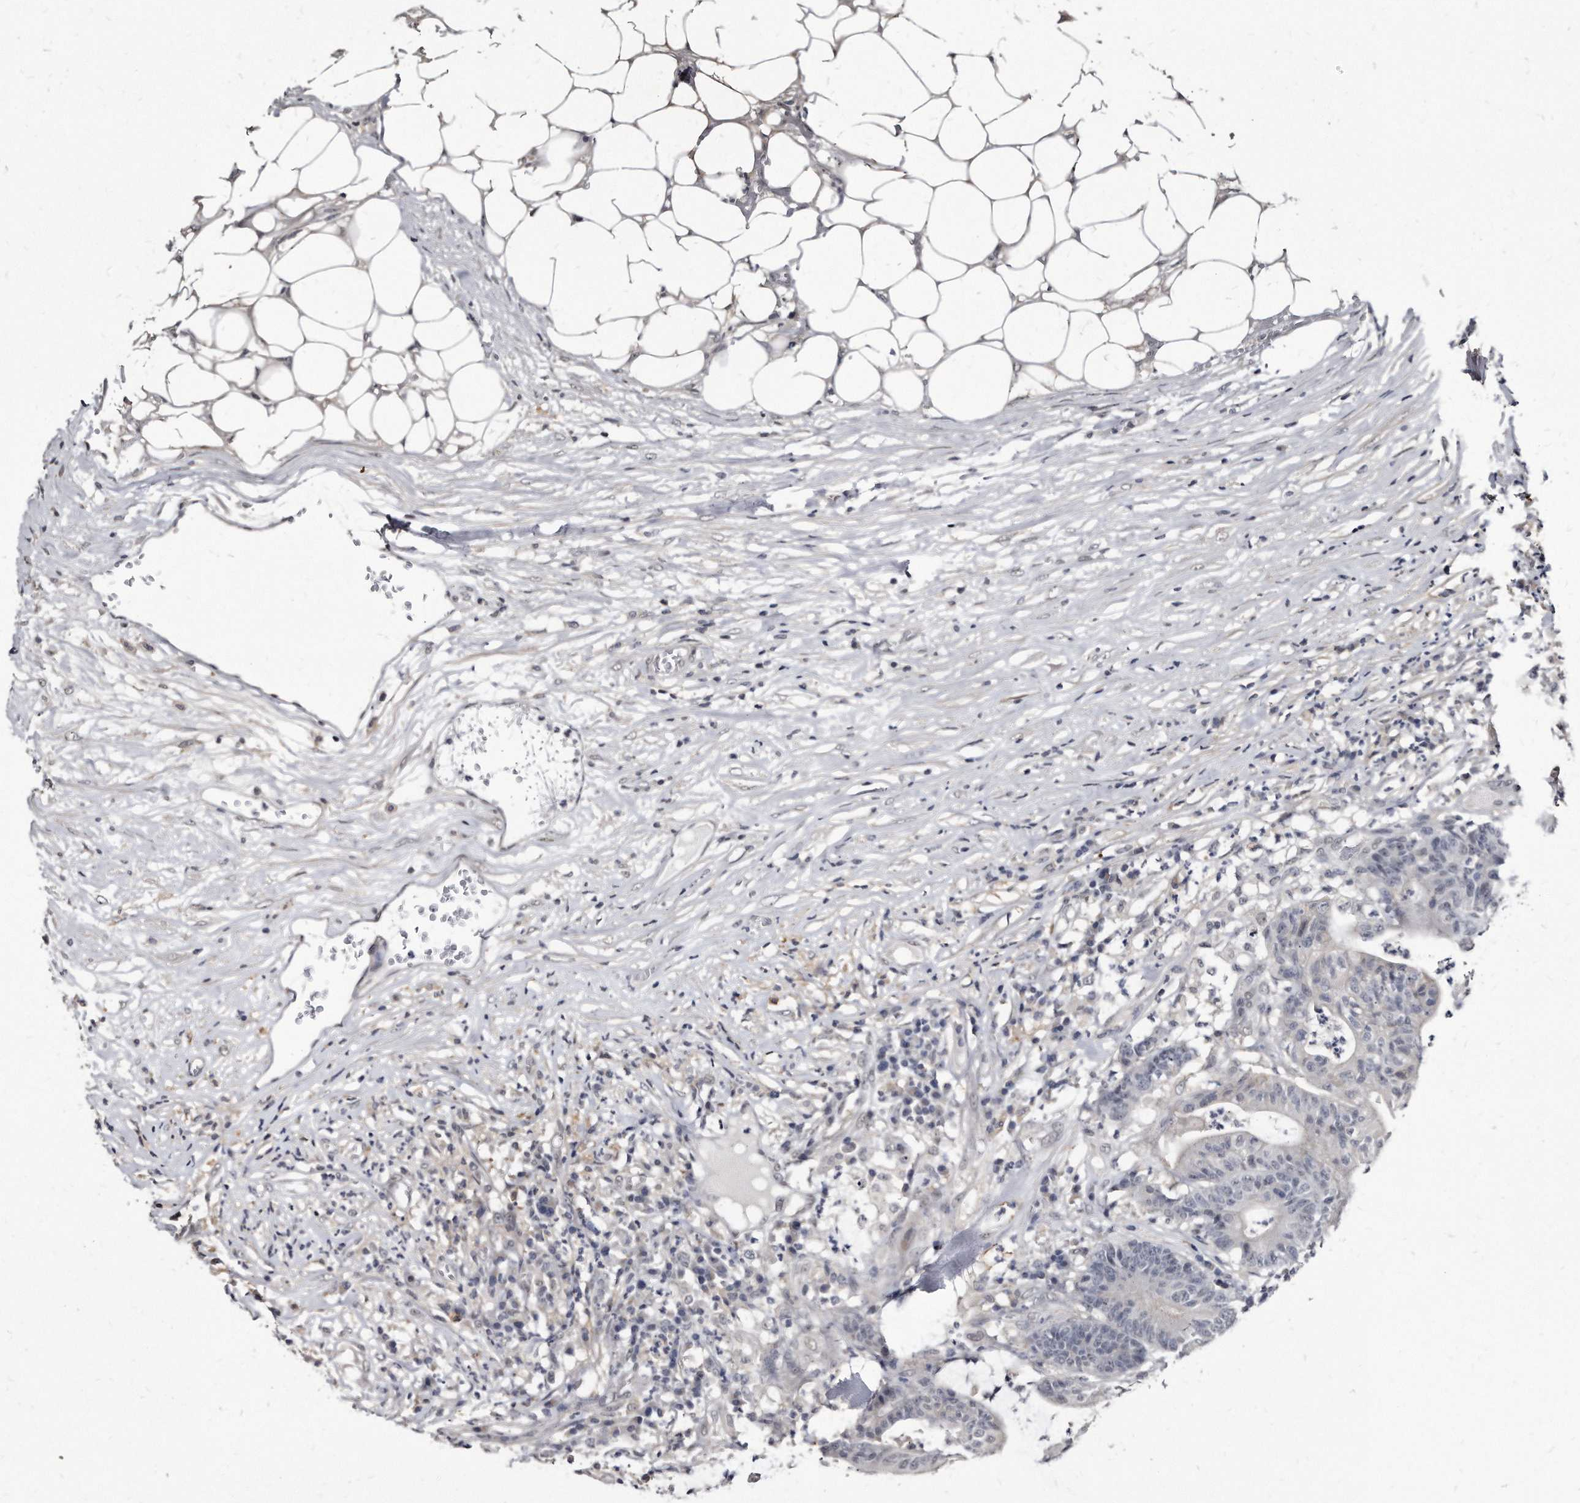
{"staining": {"intensity": "negative", "quantity": "none", "location": "none"}, "tissue": "colorectal cancer", "cell_type": "Tumor cells", "image_type": "cancer", "snomed": [{"axis": "morphology", "description": "Adenocarcinoma, NOS"}, {"axis": "topography", "description": "Colon"}], "caption": "Immunohistochemistry (IHC) image of colorectal adenocarcinoma stained for a protein (brown), which displays no expression in tumor cells.", "gene": "KLHDC3", "patient": {"sex": "female", "age": 84}}